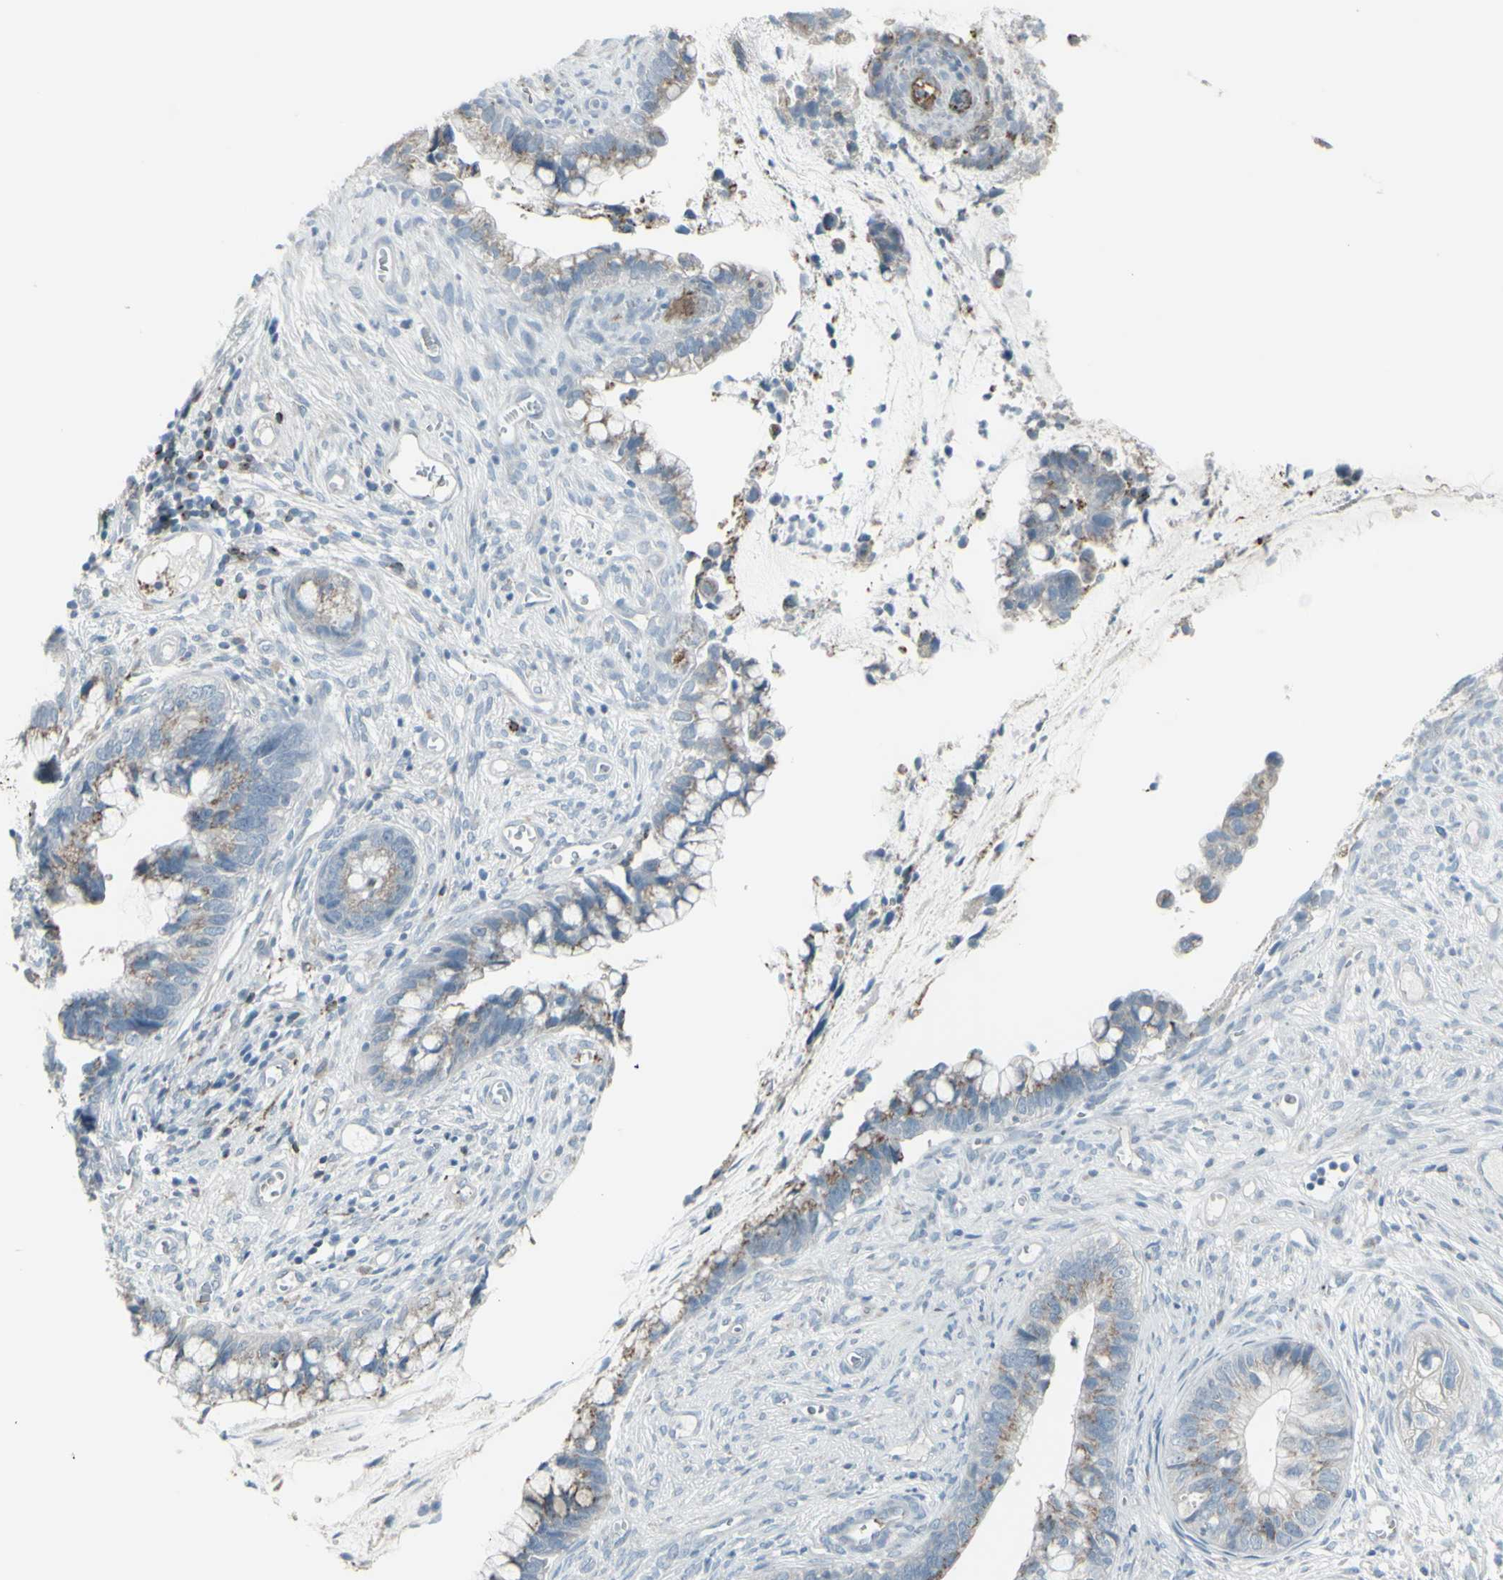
{"staining": {"intensity": "moderate", "quantity": "25%-75%", "location": "cytoplasmic/membranous"}, "tissue": "cervical cancer", "cell_type": "Tumor cells", "image_type": "cancer", "snomed": [{"axis": "morphology", "description": "Adenocarcinoma, NOS"}, {"axis": "topography", "description": "Cervix"}], "caption": "Immunohistochemical staining of human cervical cancer (adenocarcinoma) demonstrates medium levels of moderate cytoplasmic/membranous protein staining in approximately 25%-75% of tumor cells.", "gene": "CD79B", "patient": {"sex": "female", "age": 44}}